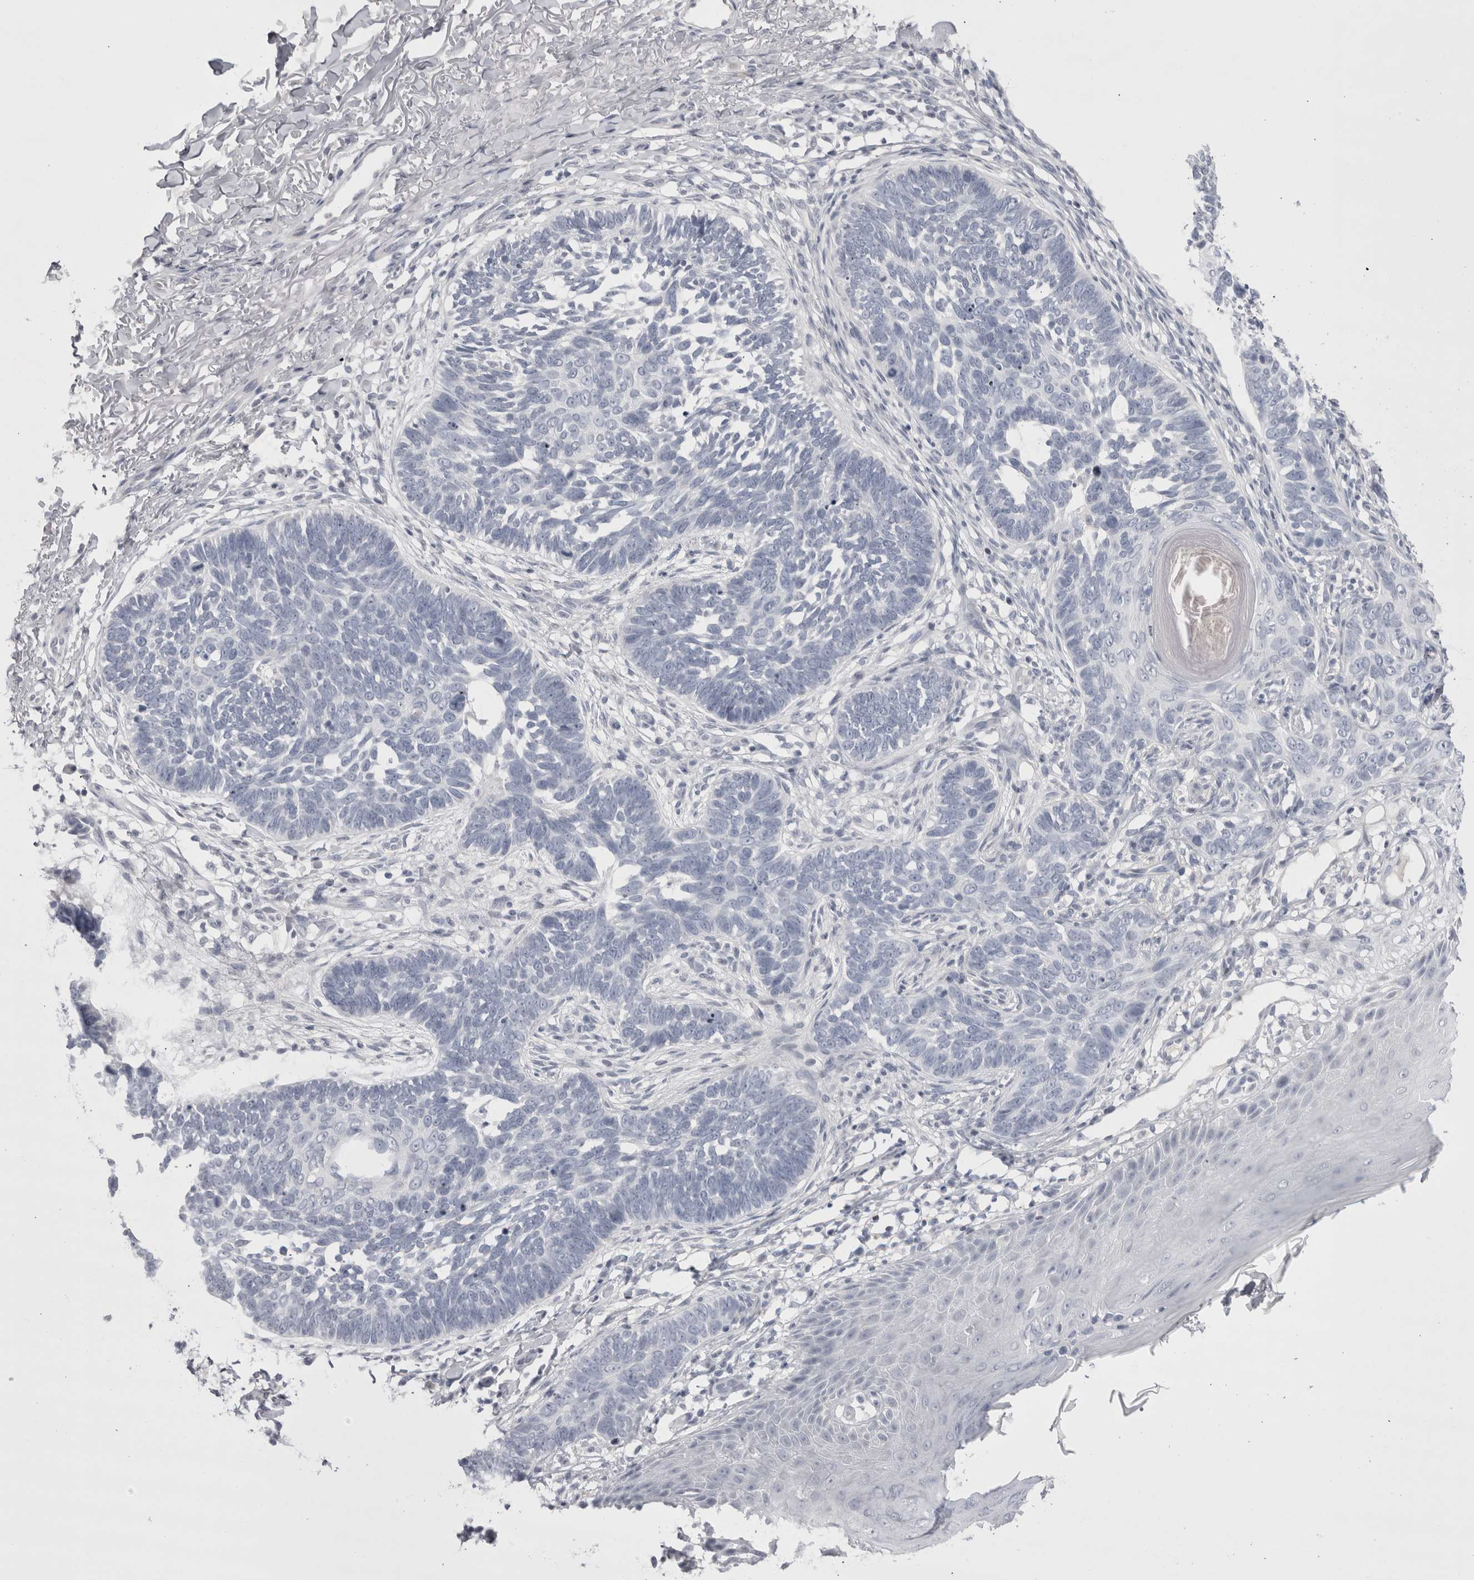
{"staining": {"intensity": "negative", "quantity": "none", "location": "none"}, "tissue": "skin cancer", "cell_type": "Tumor cells", "image_type": "cancer", "snomed": [{"axis": "morphology", "description": "Normal tissue, NOS"}, {"axis": "morphology", "description": "Basal cell carcinoma"}, {"axis": "topography", "description": "Skin"}], "caption": "IHC micrograph of neoplastic tissue: basal cell carcinoma (skin) stained with DAB reveals no significant protein staining in tumor cells. (Immunohistochemistry, brightfield microscopy, high magnification).", "gene": "FNDC8", "patient": {"sex": "male", "age": 77}}